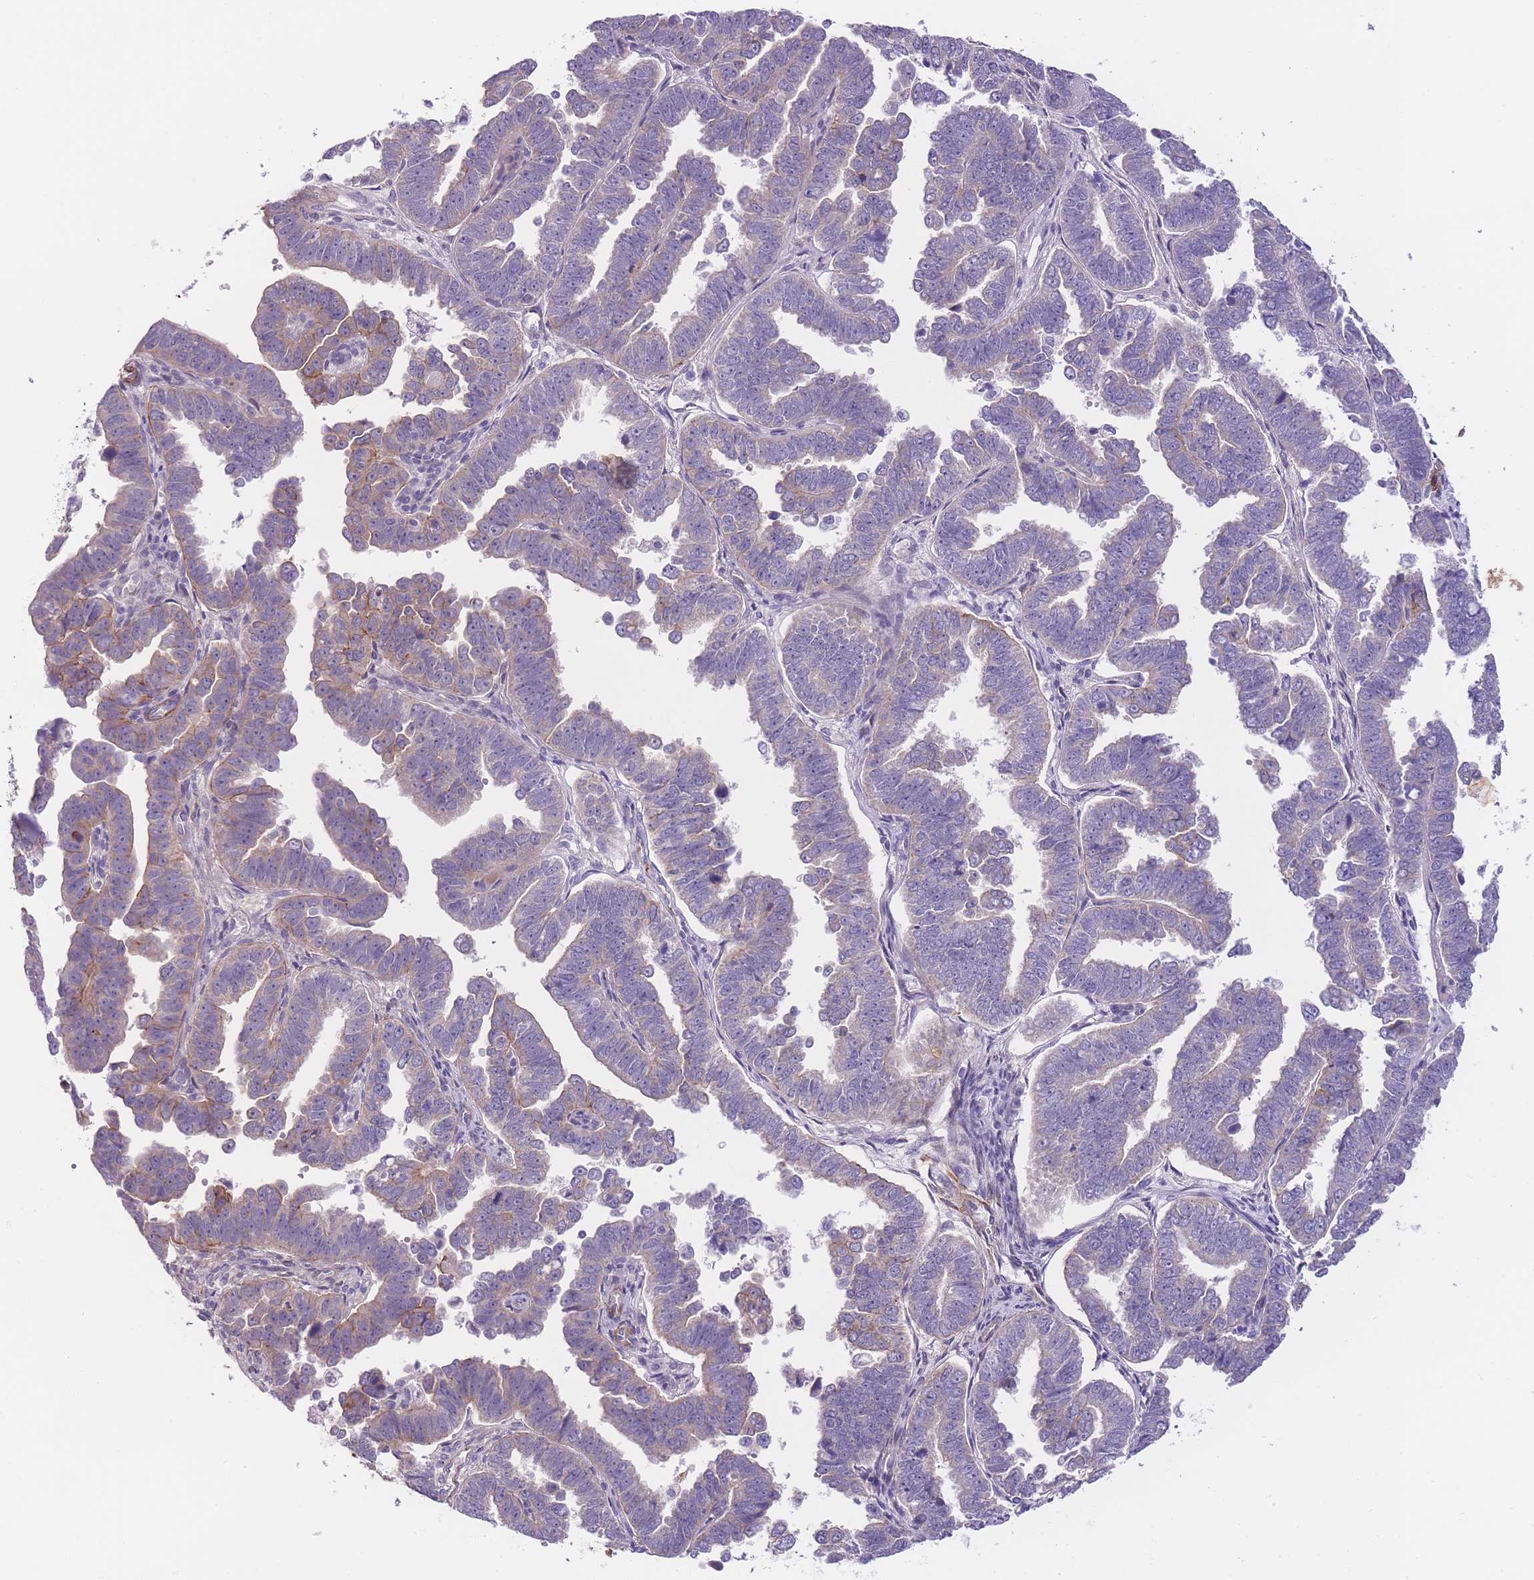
{"staining": {"intensity": "weak", "quantity": "<25%", "location": "cytoplasmic/membranous"}, "tissue": "endometrial cancer", "cell_type": "Tumor cells", "image_type": "cancer", "snomed": [{"axis": "morphology", "description": "Adenocarcinoma, NOS"}, {"axis": "topography", "description": "Endometrium"}], "caption": "High power microscopy micrograph of an IHC histopathology image of endometrial cancer (adenocarcinoma), revealing no significant expression in tumor cells.", "gene": "FAM124A", "patient": {"sex": "female", "age": 75}}